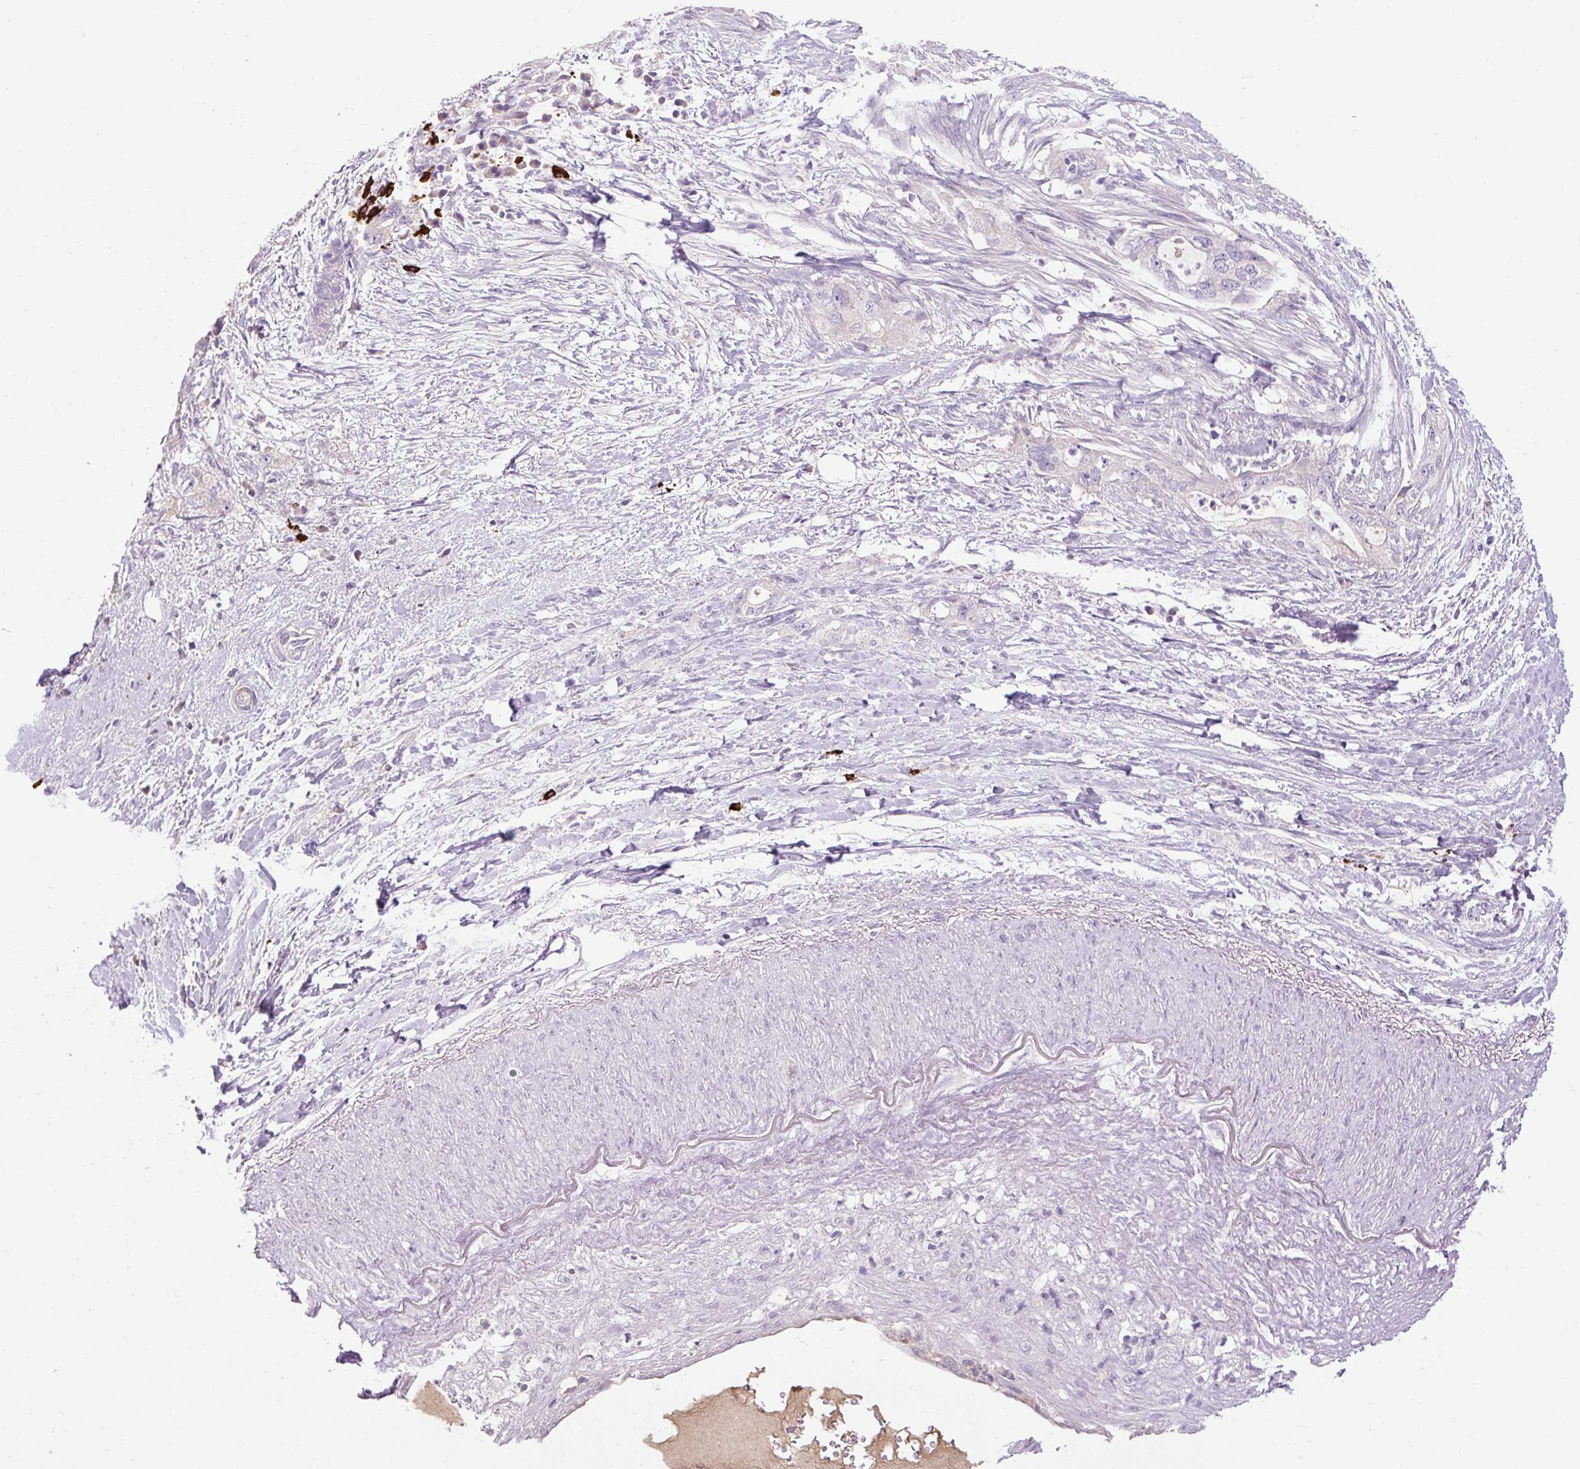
{"staining": {"intensity": "negative", "quantity": "none", "location": "none"}, "tissue": "pancreatic cancer", "cell_type": "Tumor cells", "image_type": "cancer", "snomed": [{"axis": "morphology", "description": "Adenocarcinoma, NOS"}, {"axis": "topography", "description": "Pancreas"}], "caption": "An immunohistochemistry (IHC) histopathology image of pancreatic cancer (adenocarcinoma) is shown. There is no staining in tumor cells of pancreatic cancer (adenocarcinoma).", "gene": "ARRDC2", "patient": {"sex": "female", "age": 73}}